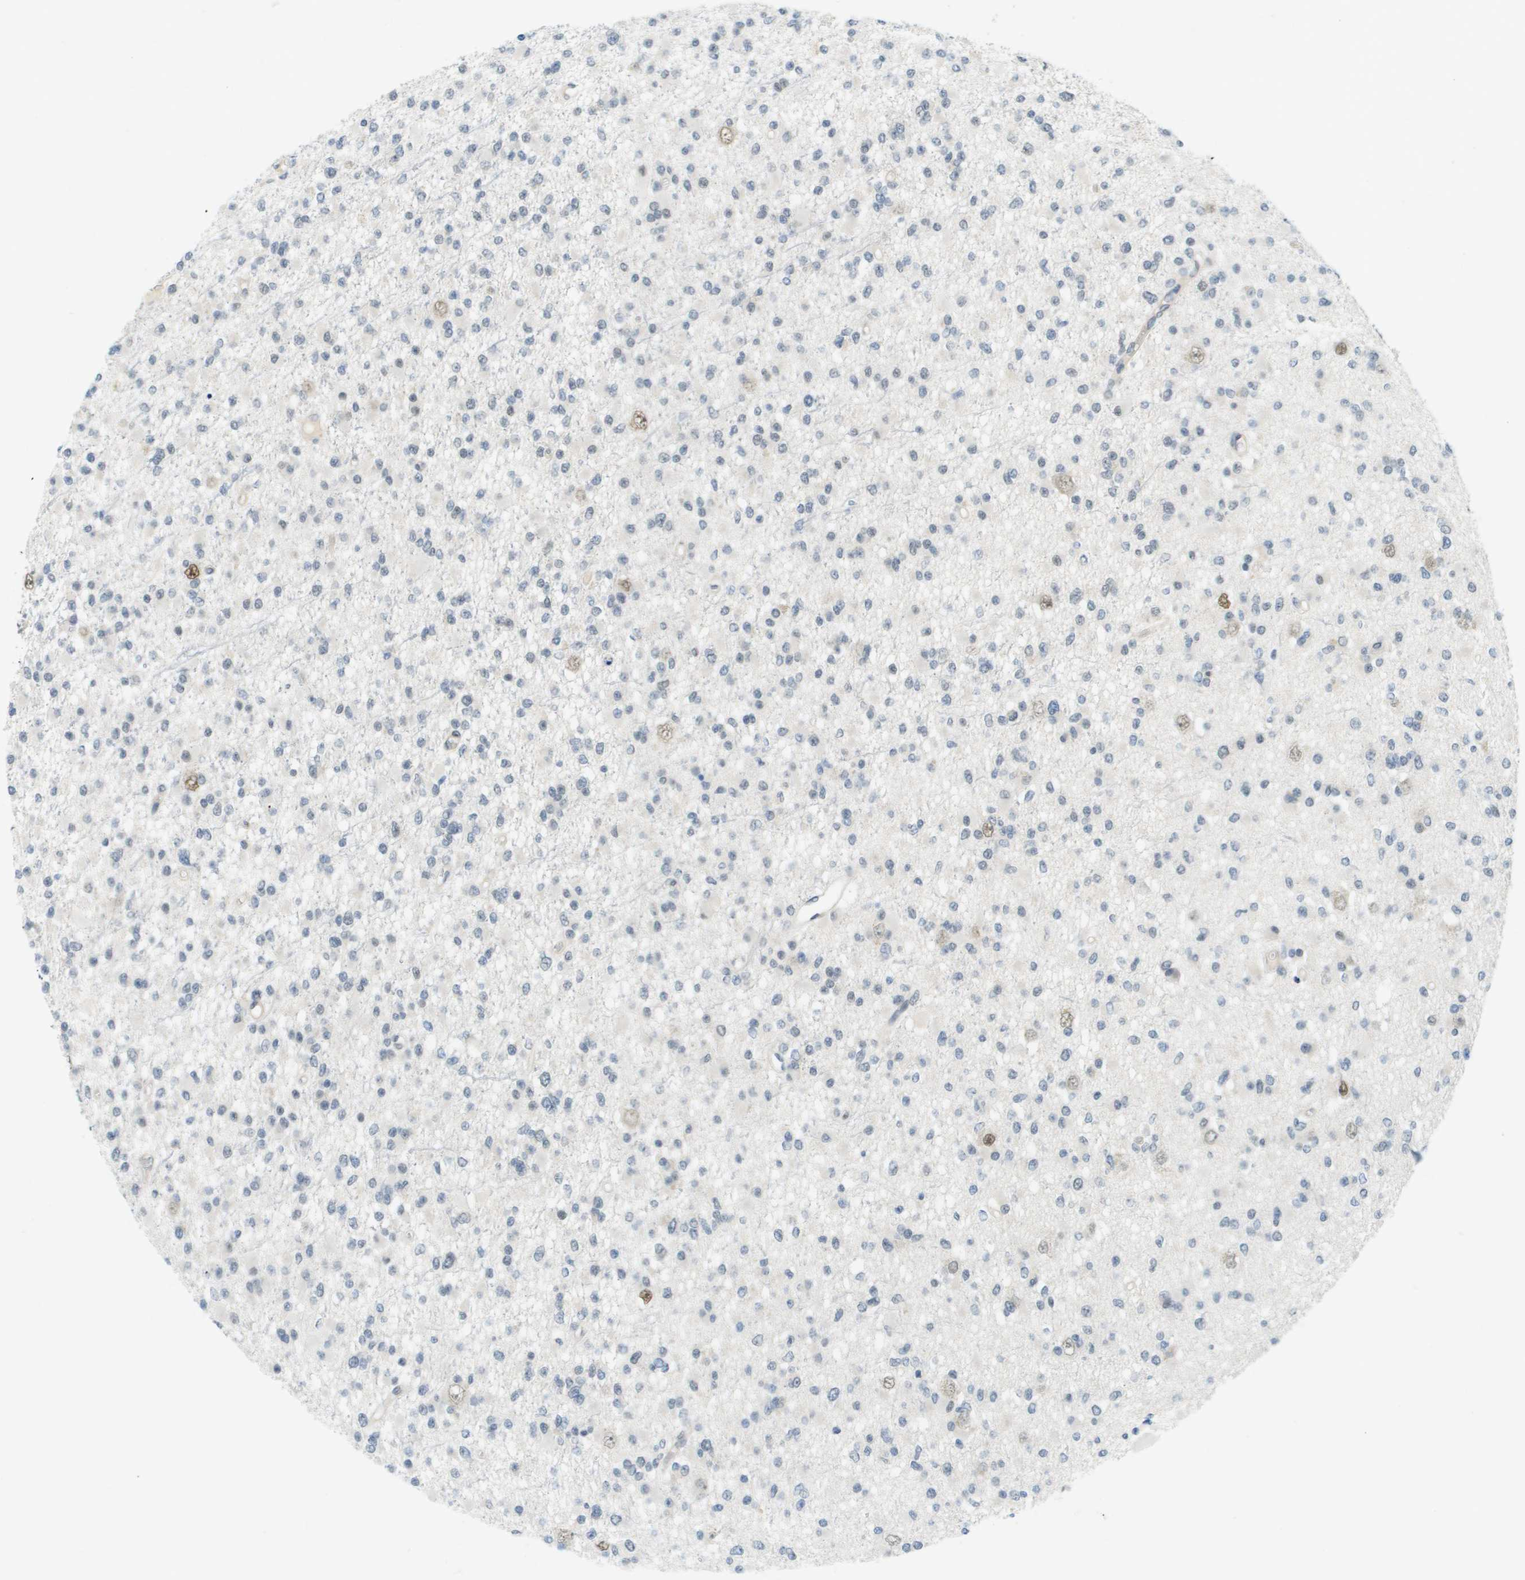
{"staining": {"intensity": "moderate", "quantity": "<25%", "location": "nuclear"}, "tissue": "glioma", "cell_type": "Tumor cells", "image_type": "cancer", "snomed": [{"axis": "morphology", "description": "Glioma, malignant, Low grade"}, {"axis": "topography", "description": "Brain"}], "caption": "Malignant low-grade glioma stained with DAB immunohistochemistry (IHC) shows low levels of moderate nuclear positivity in about <25% of tumor cells. Nuclei are stained in blue.", "gene": "ARID1B", "patient": {"sex": "female", "age": 22}}